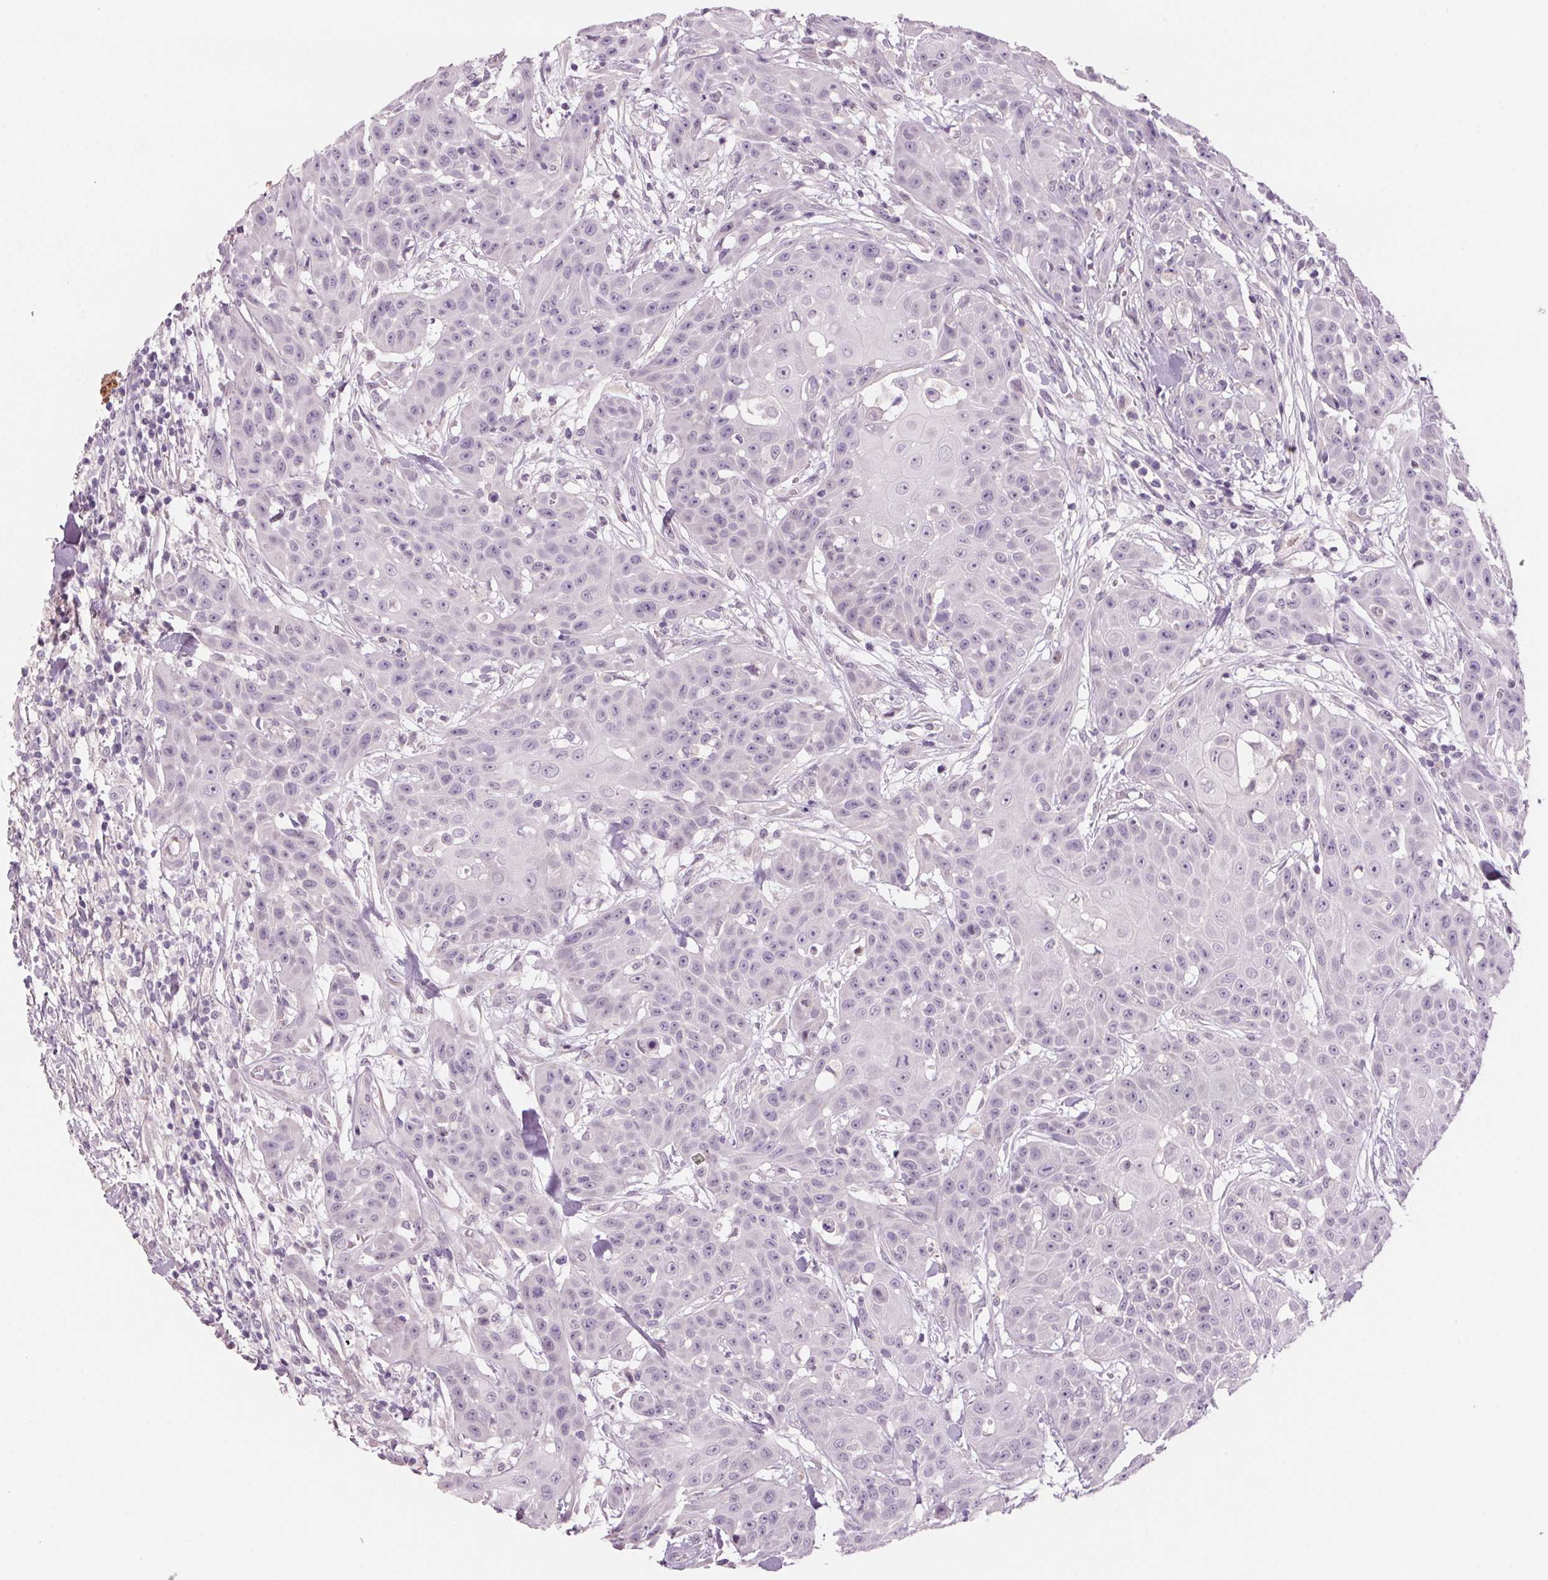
{"staining": {"intensity": "negative", "quantity": "none", "location": "none"}, "tissue": "head and neck cancer", "cell_type": "Tumor cells", "image_type": "cancer", "snomed": [{"axis": "morphology", "description": "Squamous cell carcinoma, NOS"}, {"axis": "topography", "description": "Oral tissue"}, {"axis": "topography", "description": "Head-Neck"}], "caption": "A histopathology image of squamous cell carcinoma (head and neck) stained for a protein shows no brown staining in tumor cells.", "gene": "ADAM20", "patient": {"sex": "female", "age": 55}}